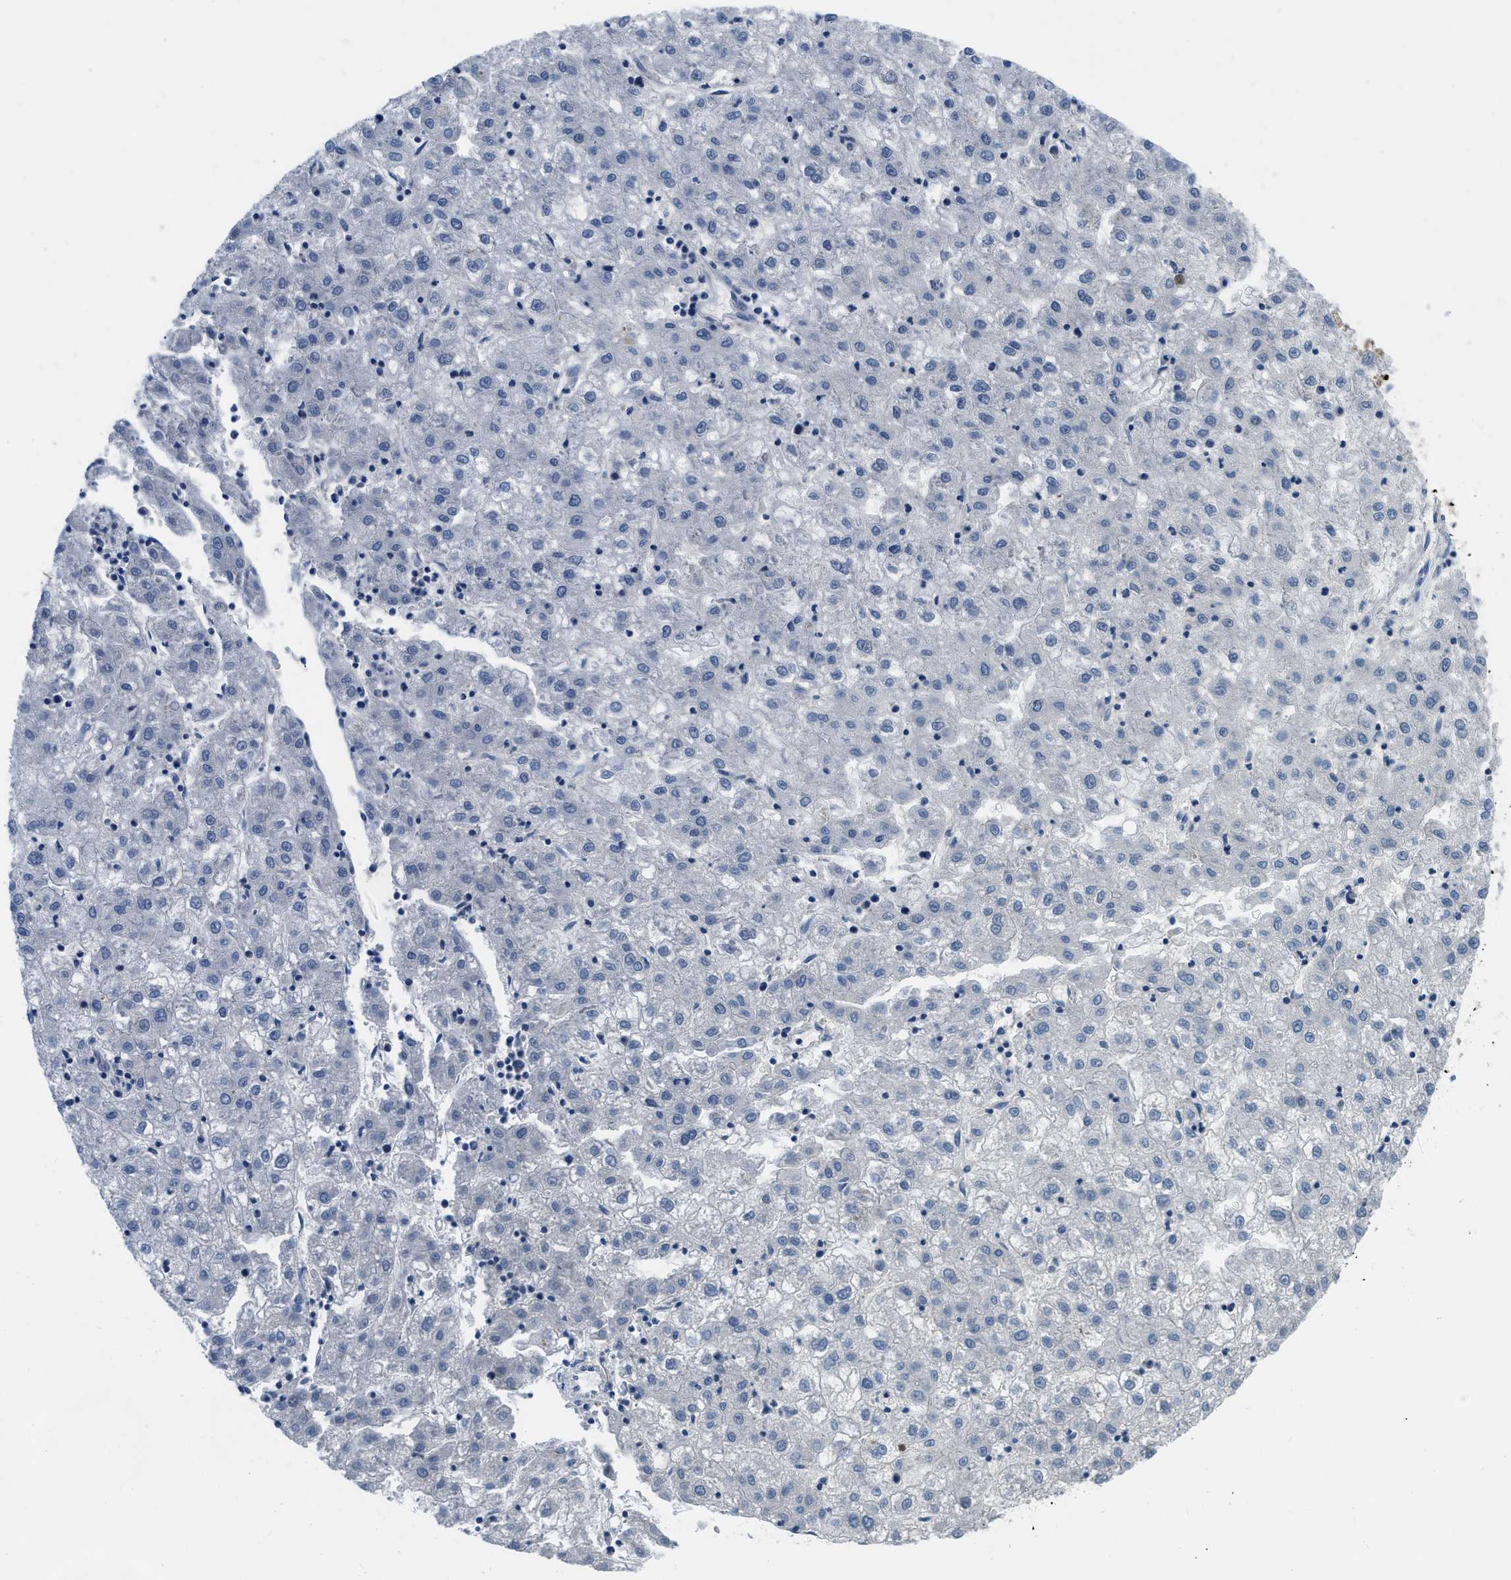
{"staining": {"intensity": "negative", "quantity": "none", "location": "none"}, "tissue": "liver cancer", "cell_type": "Tumor cells", "image_type": "cancer", "snomed": [{"axis": "morphology", "description": "Carcinoma, Hepatocellular, NOS"}, {"axis": "topography", "description": "Liver"}], "caption": "Liver cancer stained for a protein using immunohistochemistry exhibits no expression tumor cells.", "gene": "PFKP", "patient": {"sex": "male", "age": 72}}